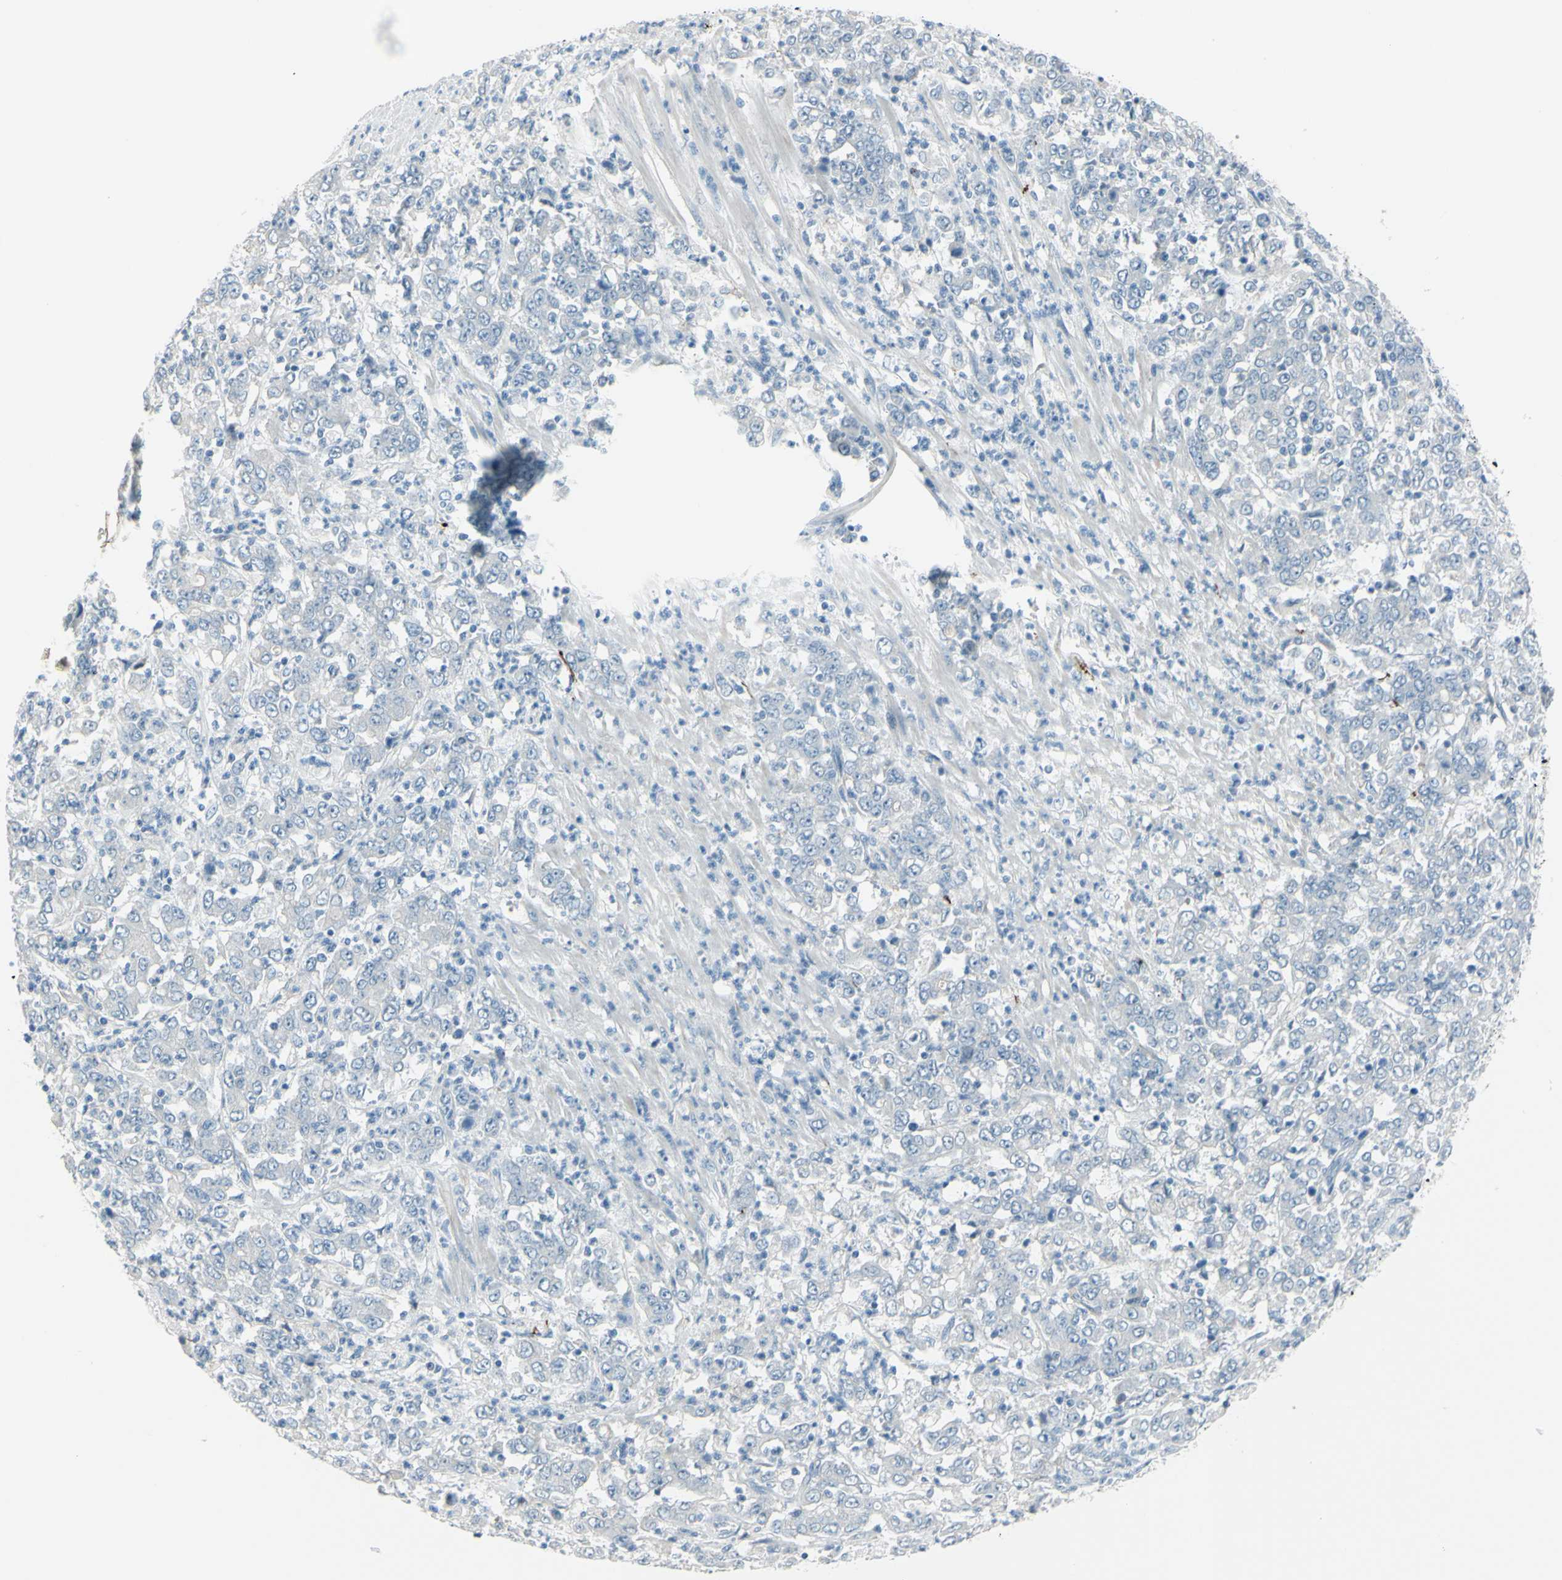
{"staining": {"intensity": "negative", "quantity": "none", "location": "none"}, "tissue": "stomach cancer", "cell_type": "Tumor cells", "image_type": "cancer", "snomed": [{"axis": "morphology", "description": "Adenocarcinoma, NOS"}, {"axis": "topography", "description": "Stomach, lower"}], "caption": "There is no significant staining in tumor cells of stomach cancer (adenocarcinoma).", "gene": "GPR34", "patient": {"sex": "female", "age": 71}}